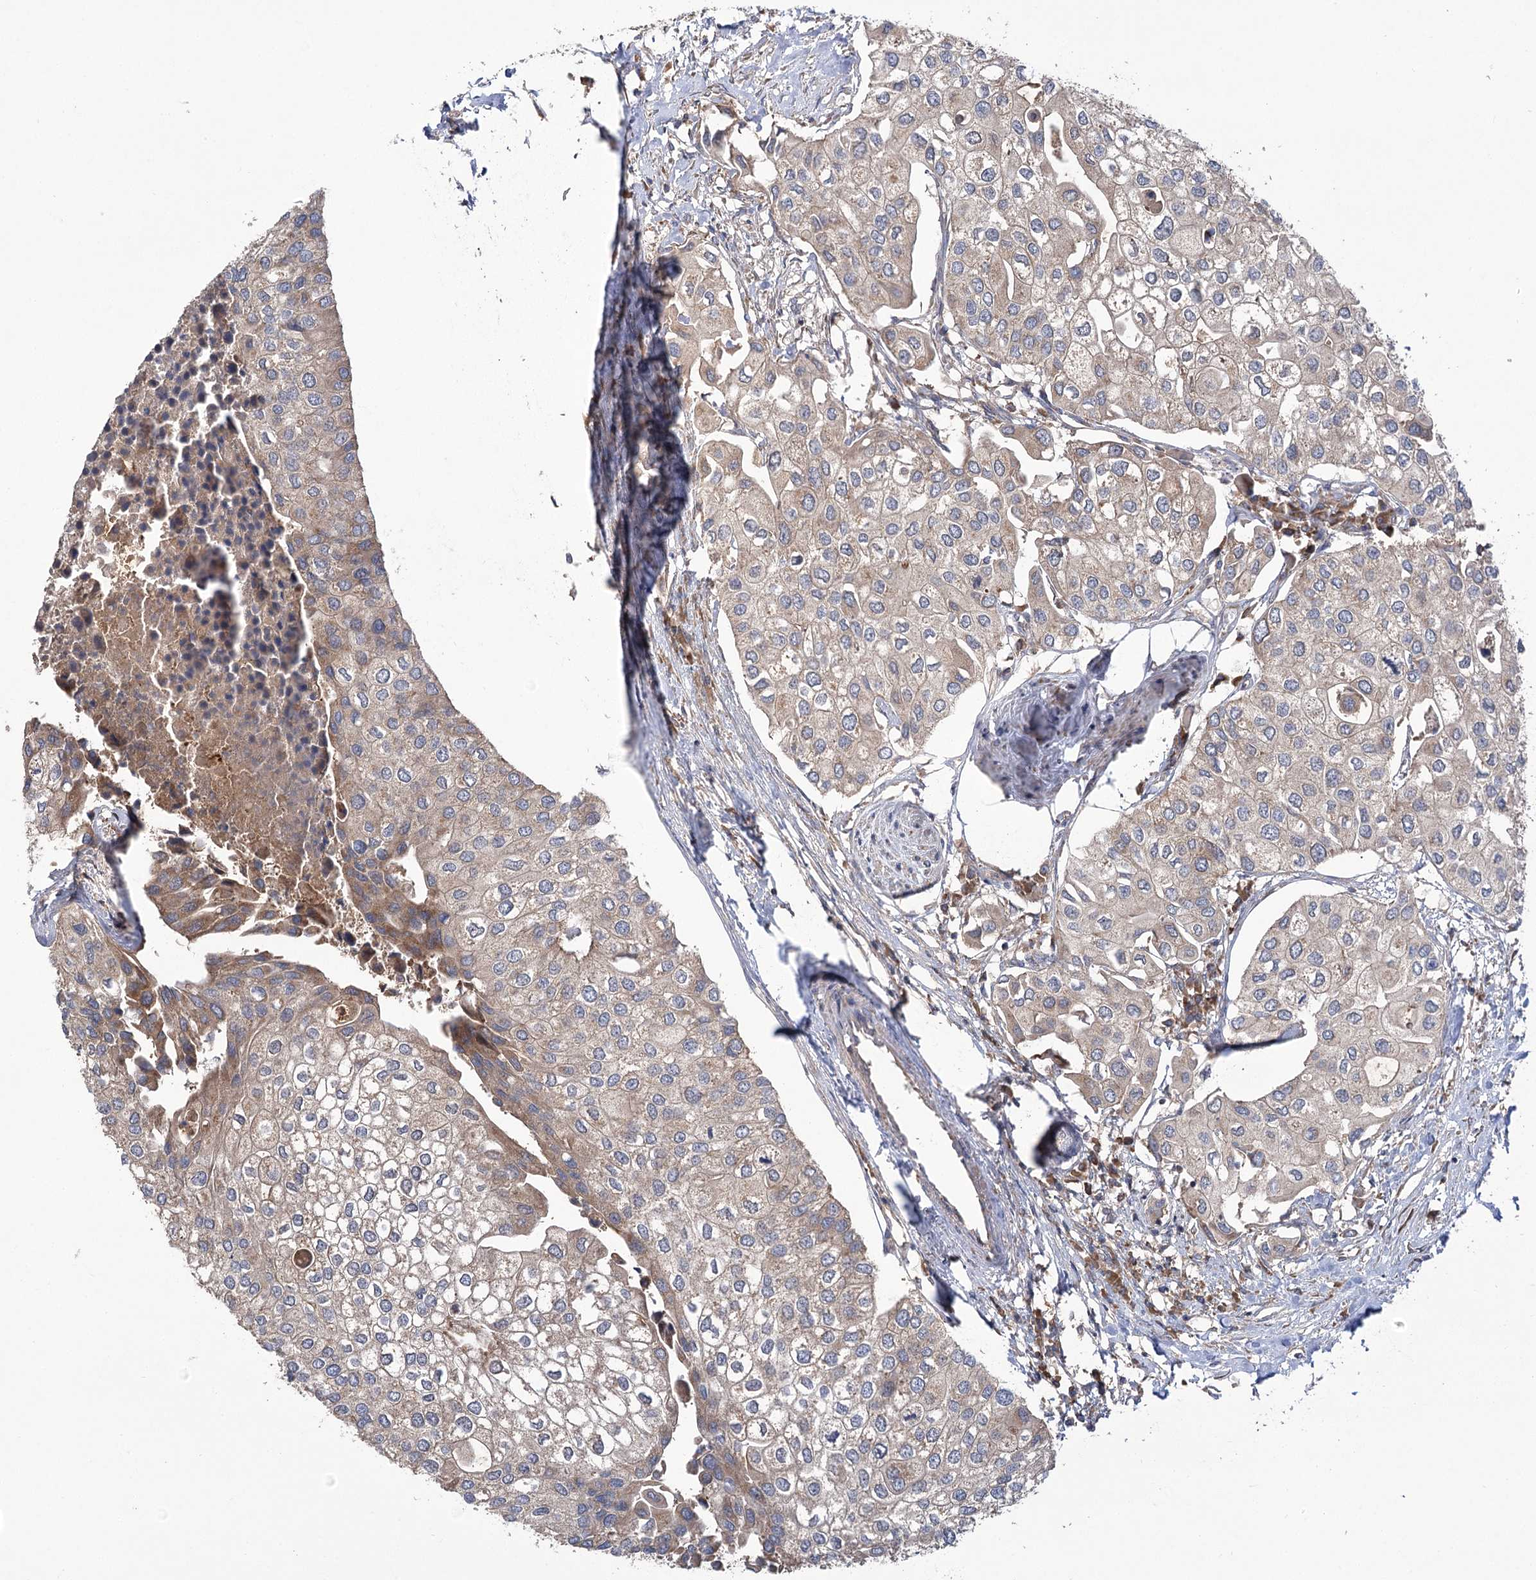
{"staining": {"intensity": "weak", "quantity": ">75%", "location": "cytoplasmic/membranous"}, "tissue": "urothelial cancer", "cell_type": "Tumor cells", "image_type": "cancer", "snomed": [{"axis": "morphology", "description": "Urothelial carcinoma, High grade"}, {"axis": "topography", "description": "Urinary bladder"}], "caption": "Urothelial cancer stained with a brown dye displays weak cytoplasmic/membranous positive positivity in about >75% of tumor cells.", "gene": "VPS37B", "patient": {"sex": "male", "age": 64}}